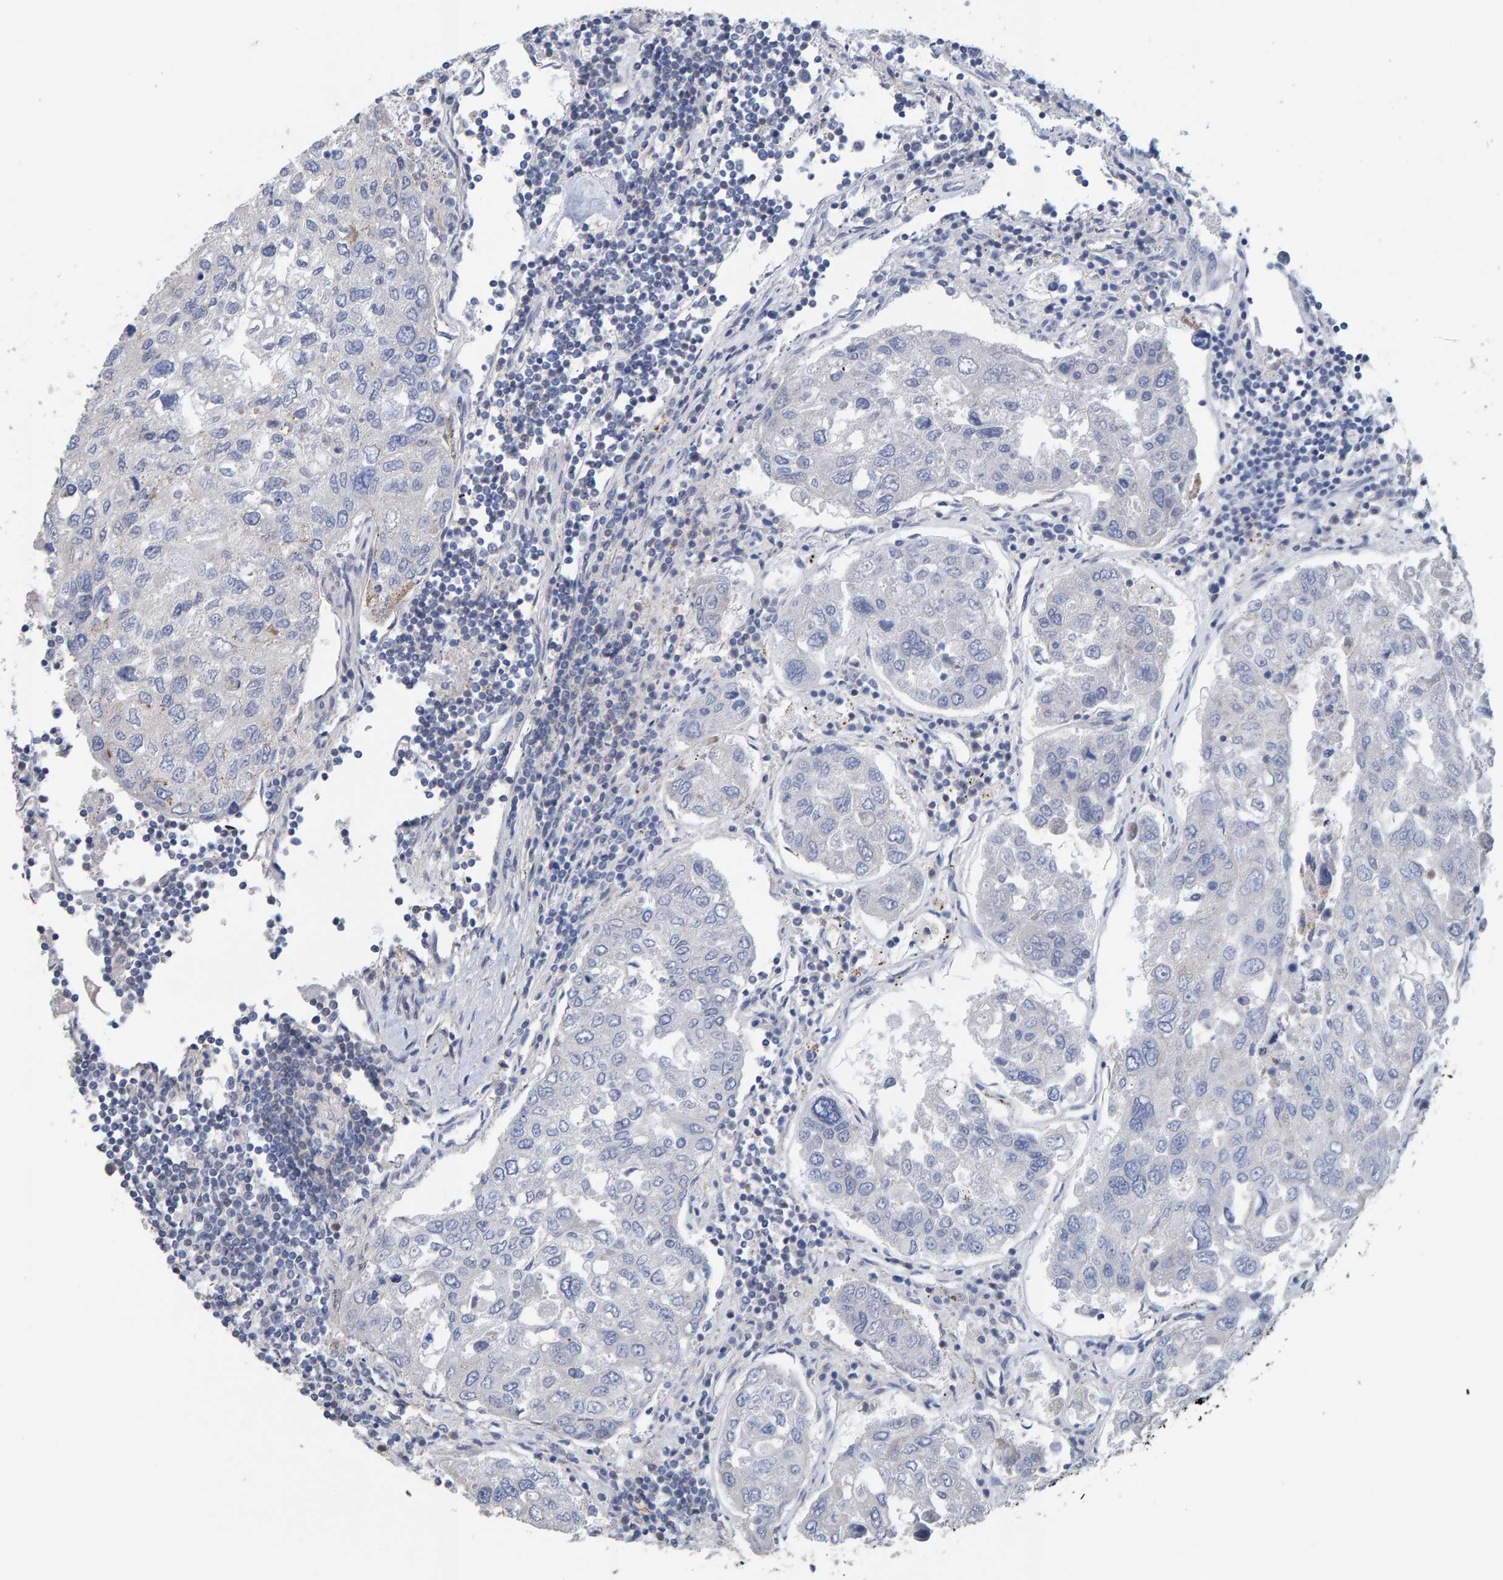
{"staining": {"intensity": "negative", "quantity": "none", "location": "none"}, "tissue": "urothelial cancer", "cell_type": "Tumor cells", "image_type": "cancer", "snomed": [{"axis": "morphology", "description": "Urothelial carcinoma, High grade"}, {"axis": "topography", "description": "Lymph node"}, {"axis": "topography", "description": "Urinary bladder"}], "caption": "The histopathology image displays no staining of tumor cells in urothelial cancer. (DAB immunohistochemistry (IHC) visualized using brightfield microscopy, high magnification).", "gene": "RGP1", "patient": {"sex": "male", "age": 51}}